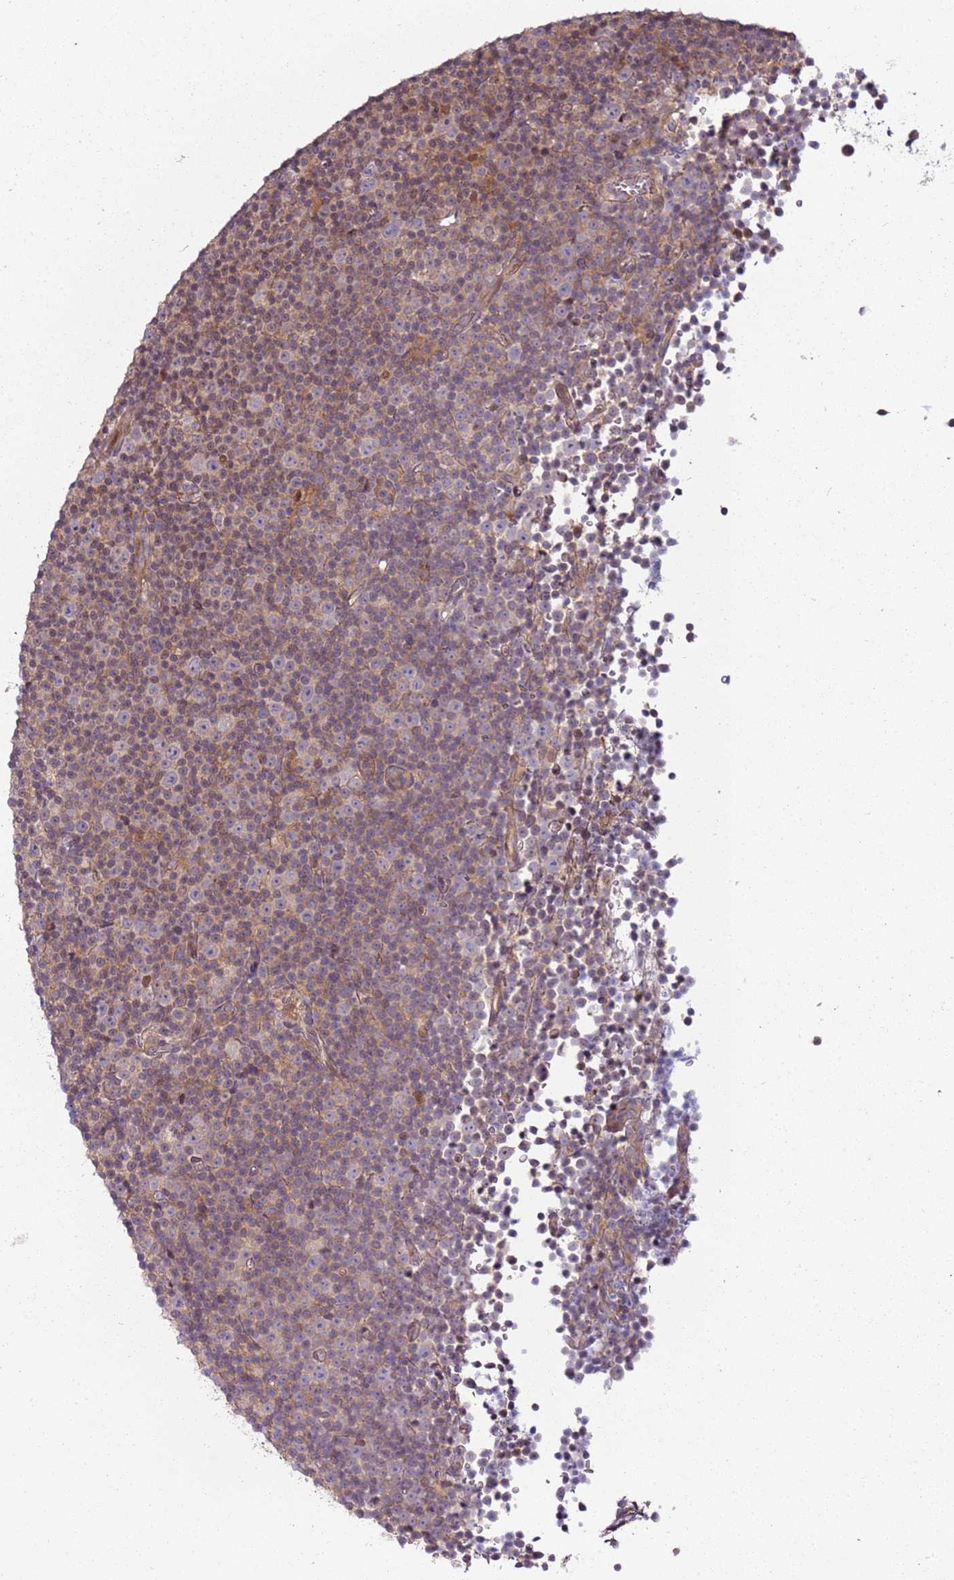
{"staining": {"intensity": "moderate", "quantity": "<25%", "location": "nuclear"}, "tissue": "lymphoma", "cell_type": "Tumor cells", "image_type": "cancer", "snomed": [{"axis": "morphology", "description": "Malignant lymphoma, non-Hodgkin's type, Low grade"}, {"axis": "topography", "description": "Lymph node"}], "caption": "A brown stain shows moderate nuclear positivity of a protein in lymphoma tumor cells.", "gene": "GSTO2", "patient": {"sex": "female", "age": 67}}